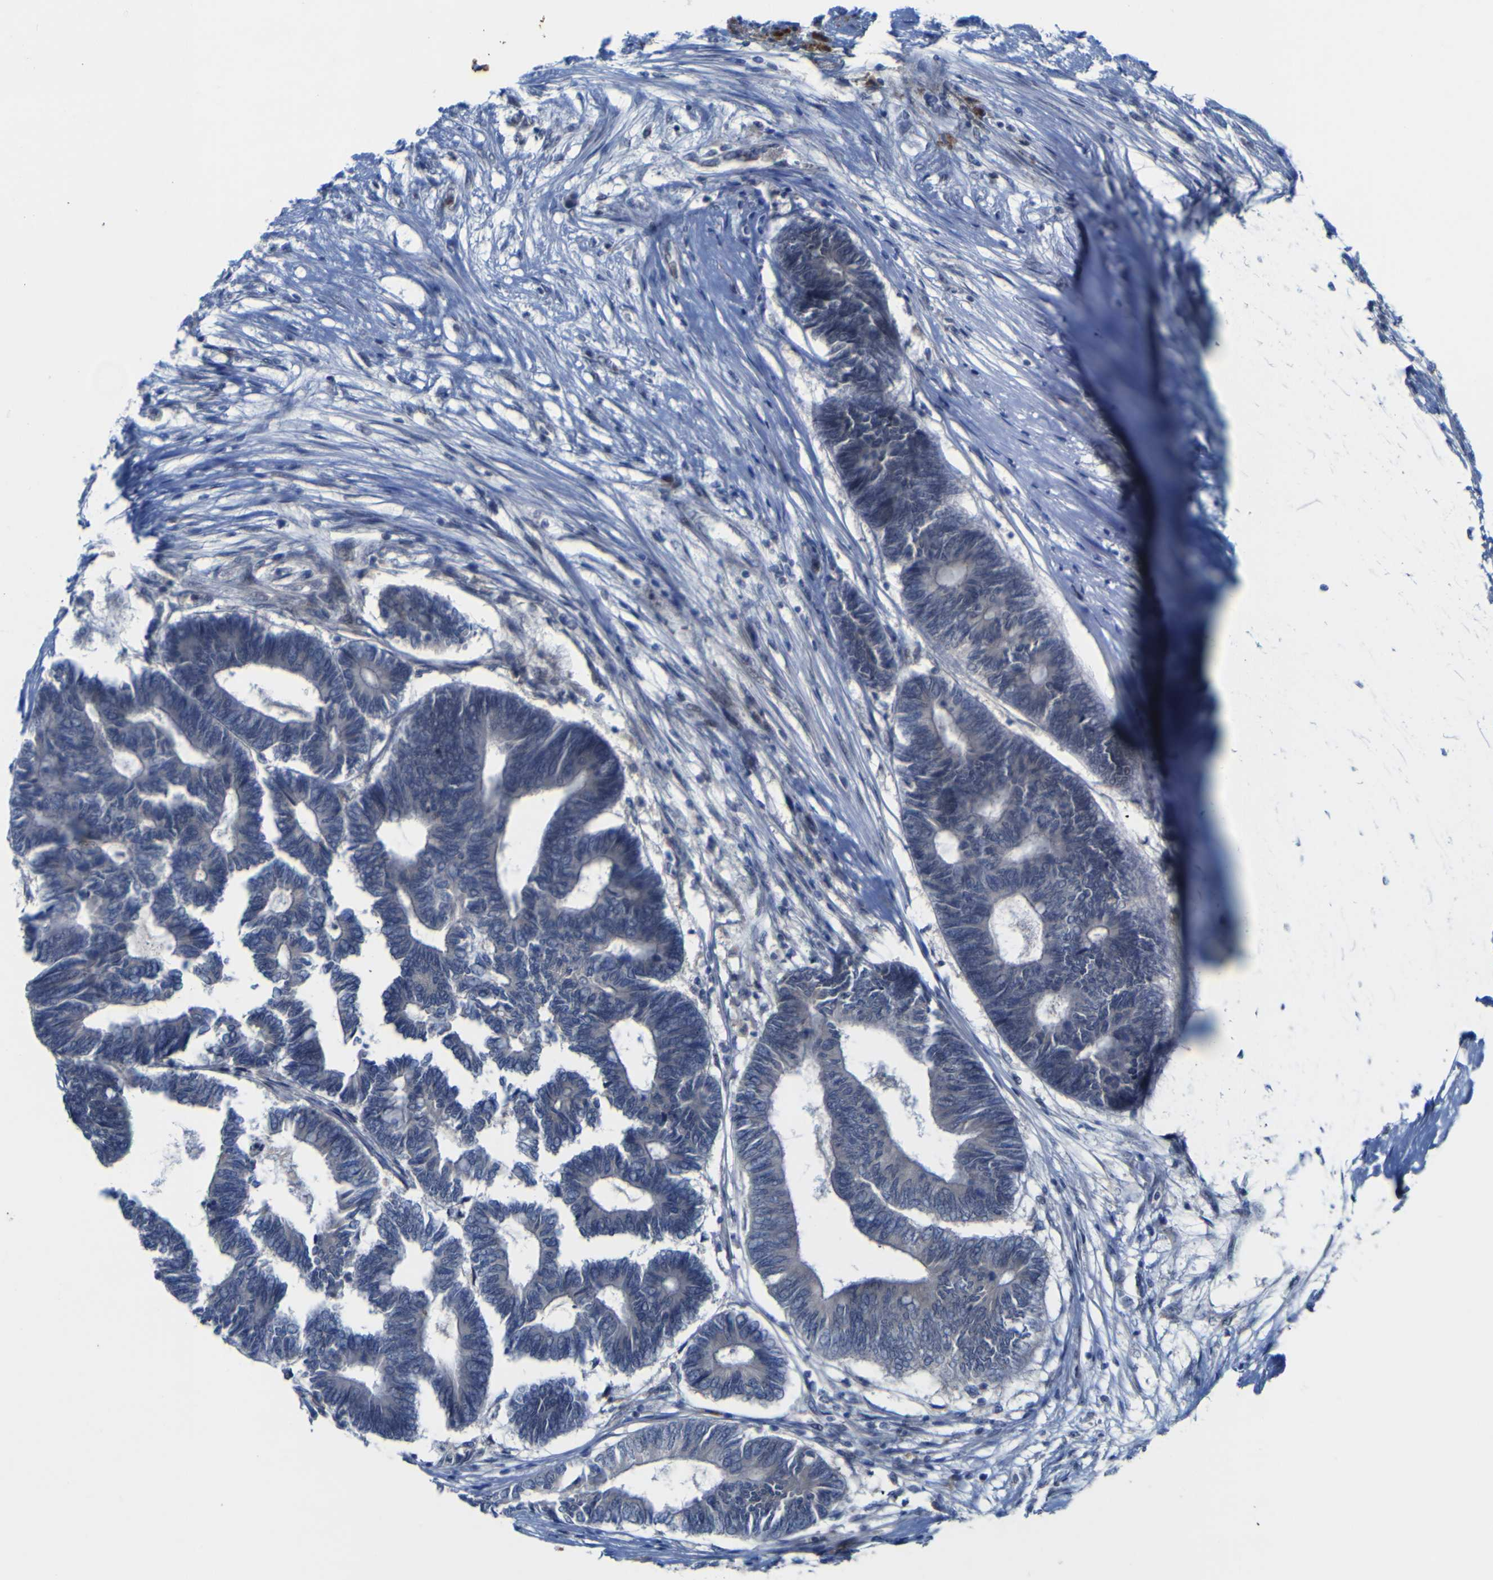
{"staining": {"intensity": "negative", "quantity": "none", "location": "none"}, "tissue": "colorectal cancer", "cell_type": "Tumor cells", "image_type": "cancer", "snomed": [{"axis": "morphology", "description": "Adenocarcinoma, NOS"}, {"axis": "topography", "description": "Rectum"}], "caption": "There is no significant staining in tumor cells of colorectal cancer (adenocarcinoma).", "gene": "NAV1", "patient": {"sex": "male", "age": 63}}